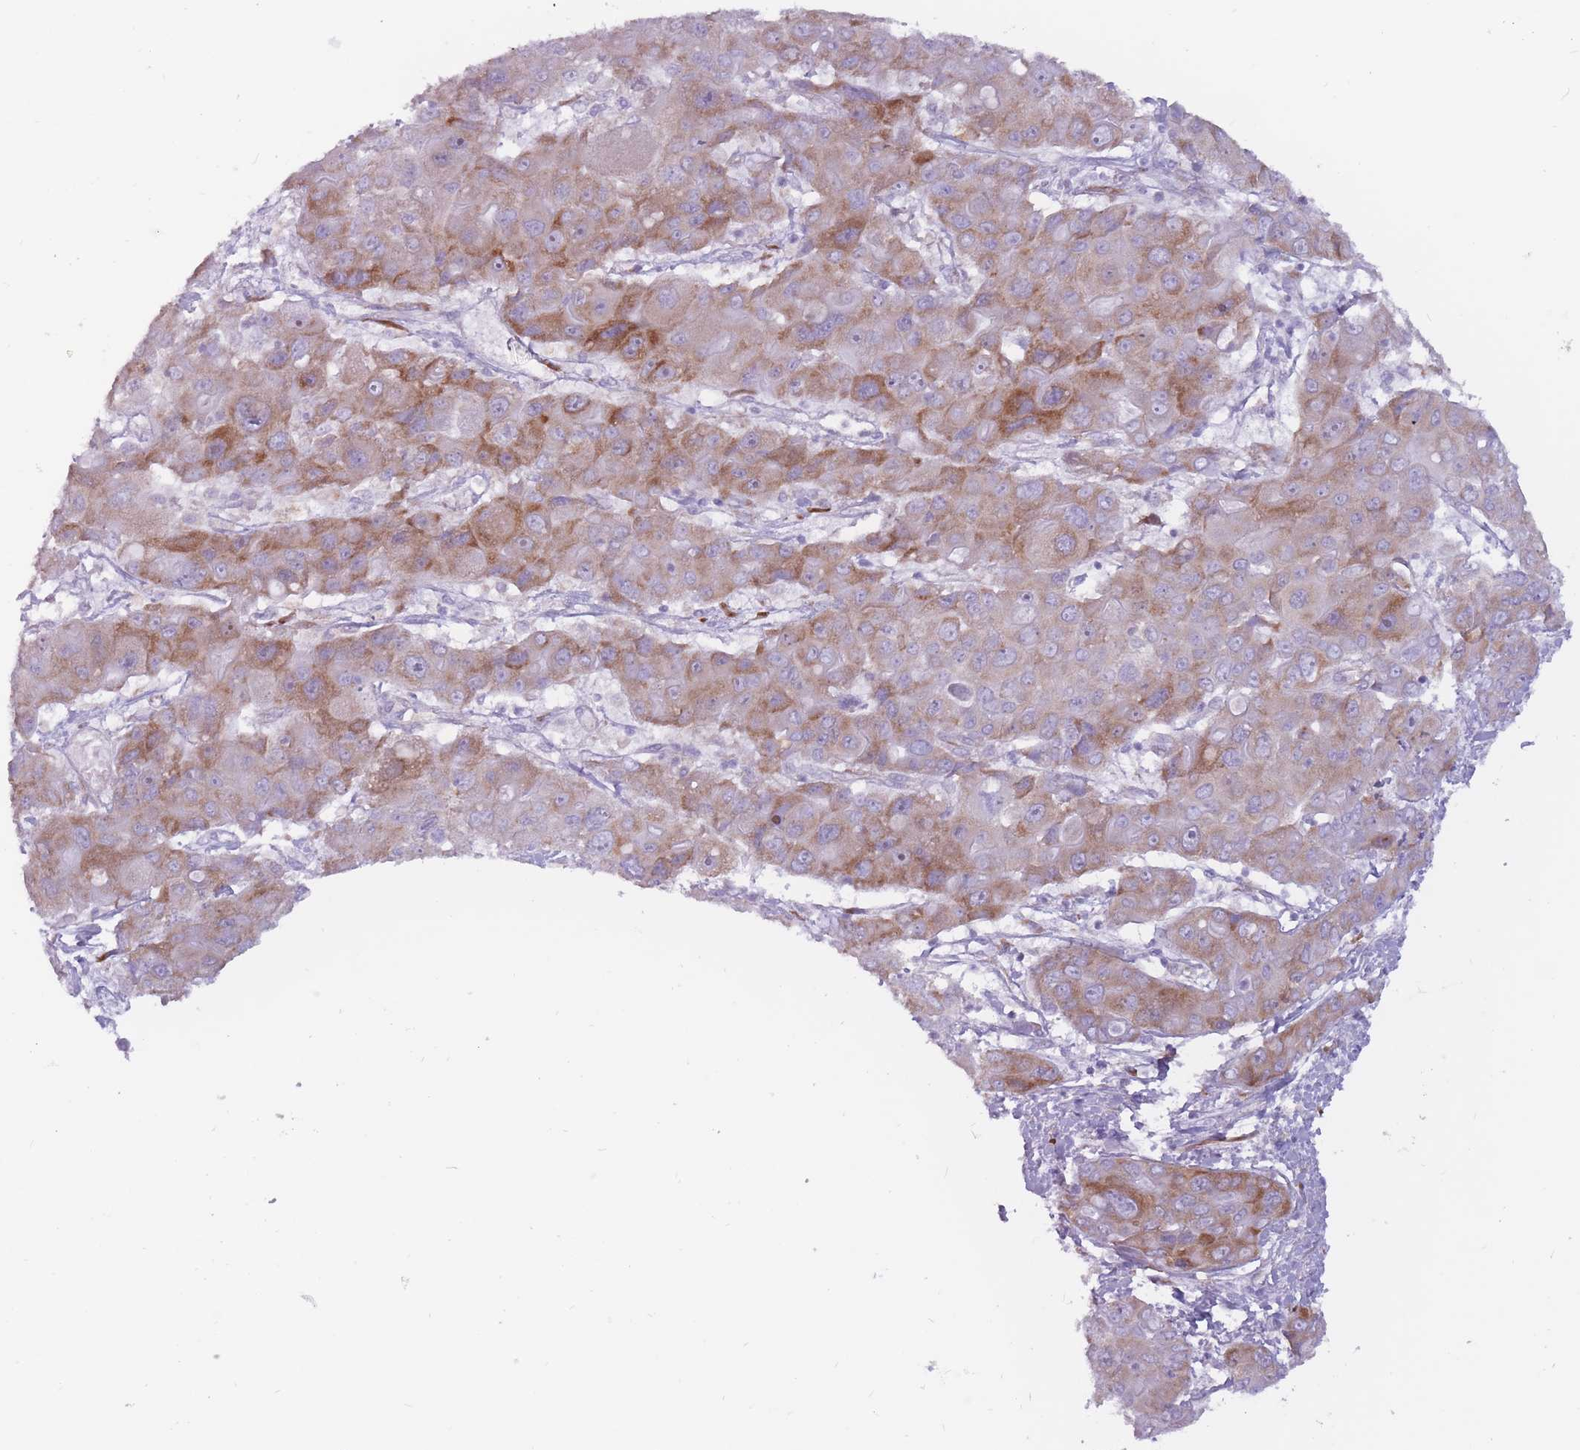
{"staining": {"intensity": "moderate", "quantity": "25%-75%", "location": "cytoplasmic/membranous"}, "tissue": "liver cancer", "cell_type": "Tumor cells", "image_type": "cancer", "snomed": [{"axis": "morphology", "description": "Cholangiocarcinoma"}, {"axis": "topography", "description": "Liver"}], "caption": "A brown stain labels moderate cytoplasmic/membranous expression of a protein in human liver cancer tumor cells. (DAB IHC with brightfield microscopy, high magnification).", "gene": "RPL18", "patient": {"sex": "male", "age": 67}}